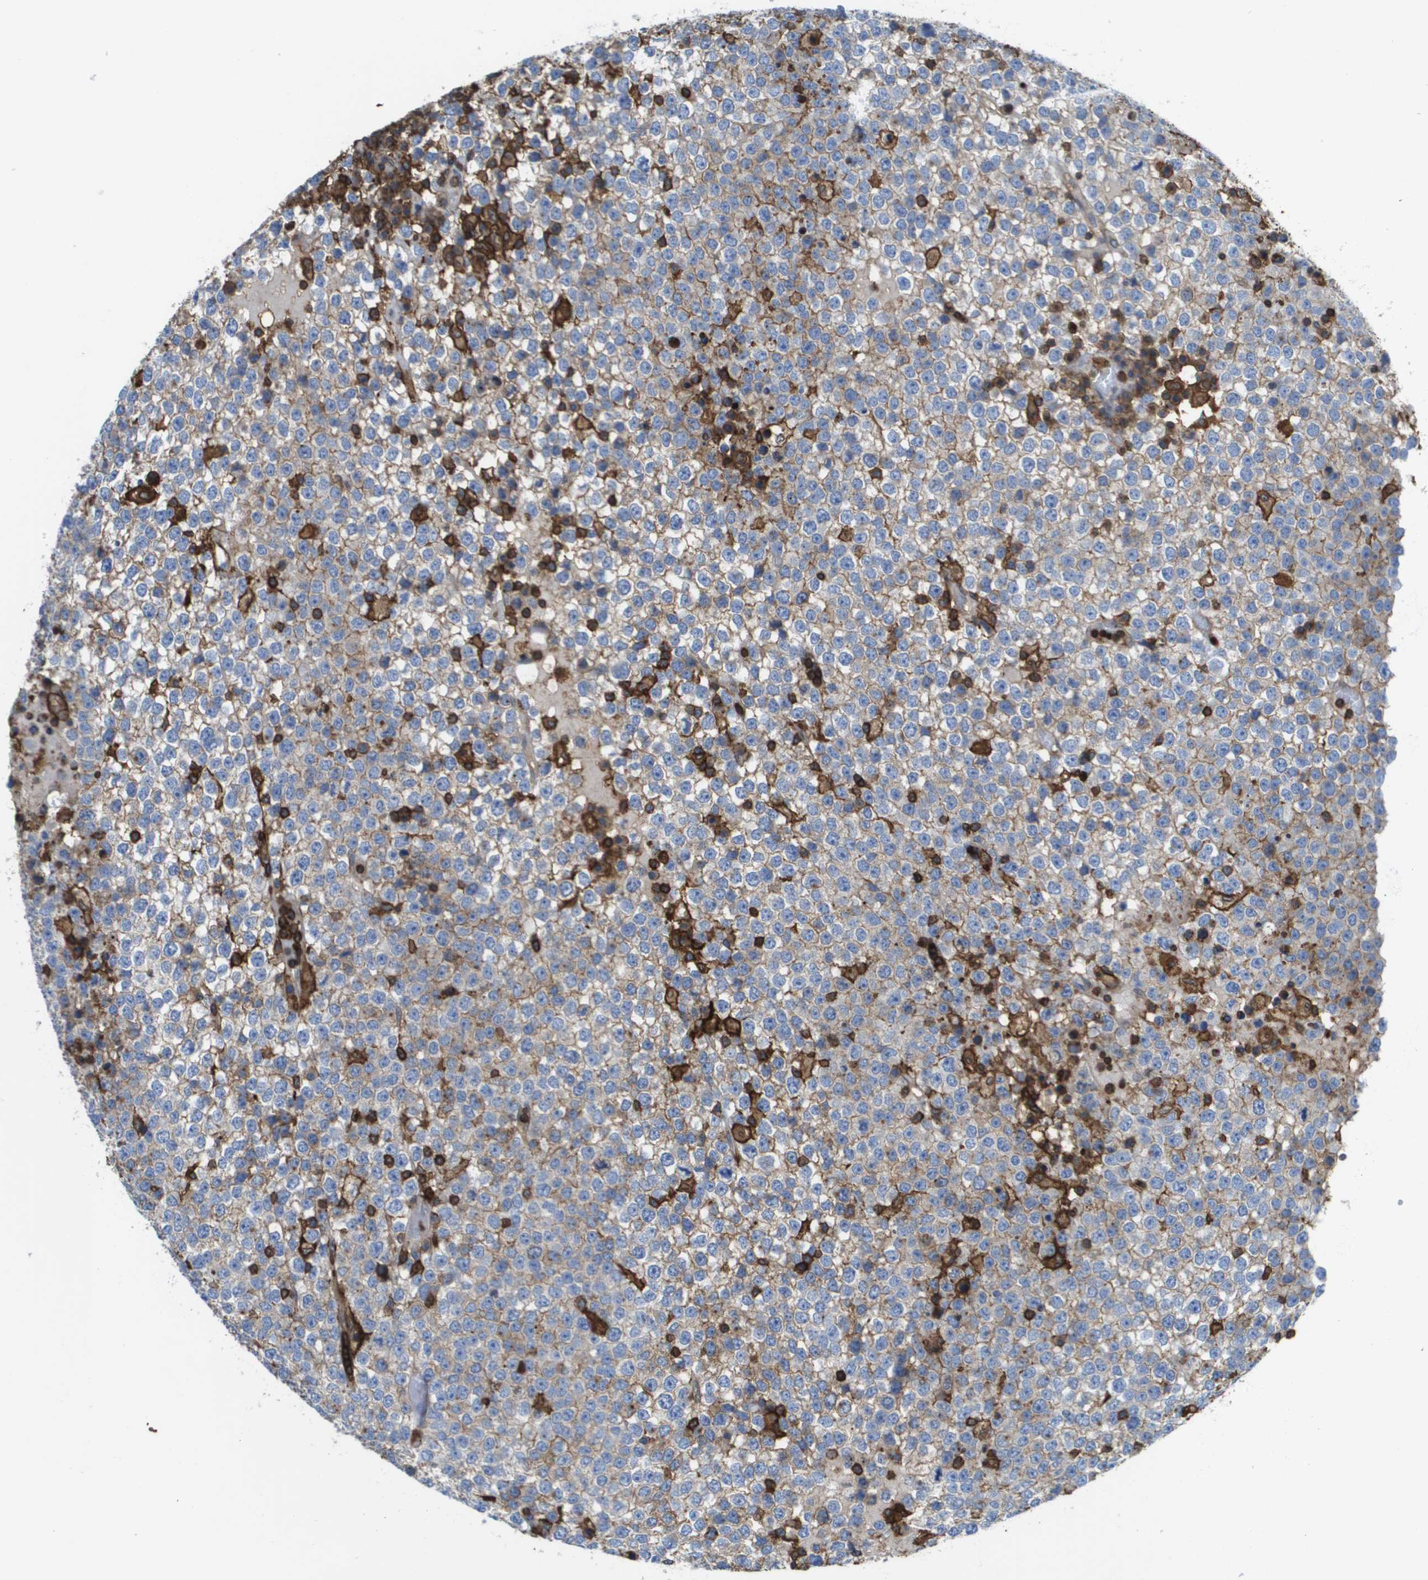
{"staining": {"intensity": "weak", "quantity": "<25%", "location": "cytoplasmic/membranous"}, "tissue": "testis cancer", "cell_type": "Tumor cells", "image_type": "cancer", "snomed": [{"axis": "morphology", "description": "Seminoma, NOS"}, {"axis": "topography", "description": "Testis"}], "caption": "The histopathology image shows no staining of tumor cells in testis cancer (seminoma).", "gene": "PASK", "patient": {"sex": "male", "age": 65}}